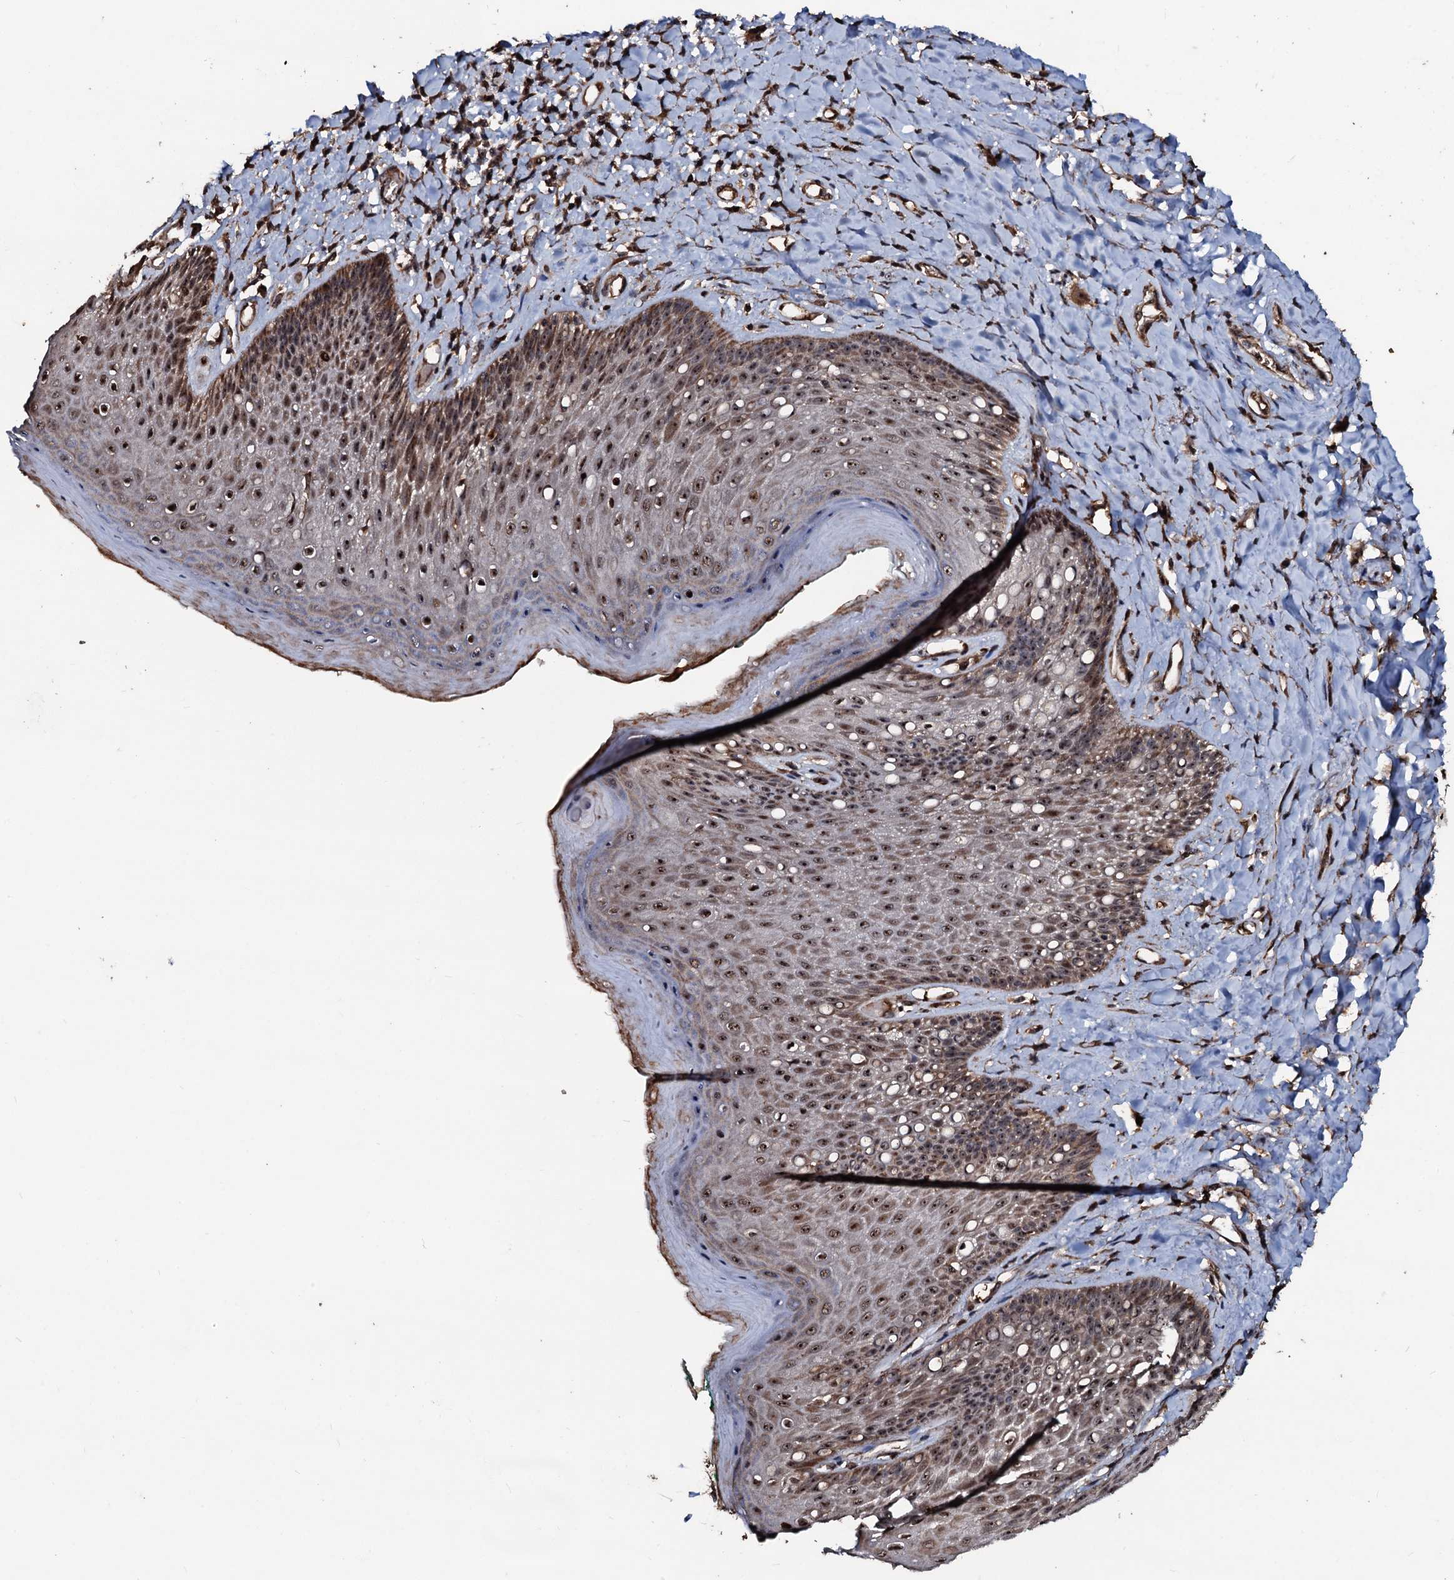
{"staining": {"intensity": "moderate", "quantity": ">75%", "location": "cytoplasmic/membranous,nuclear"}, "tissue": "skin", "cell_type": "Epidermal cells", "image_type": "normal", "snomed": [{"axis": "morphology", "description": "Normal tissue, NOS"}, {"axis": "topography", "description": "Anal"}], "caption": "DAB (3,3'-diaminobenzidine) immunohistochemical staining of benign human skin exhibits moderate cytoplasmic/membranous,nuclear protein positivity in about >75% of epidermal cells.", "gene": "SUPT7L", "patient": {"sex": "male", "age": 78}}